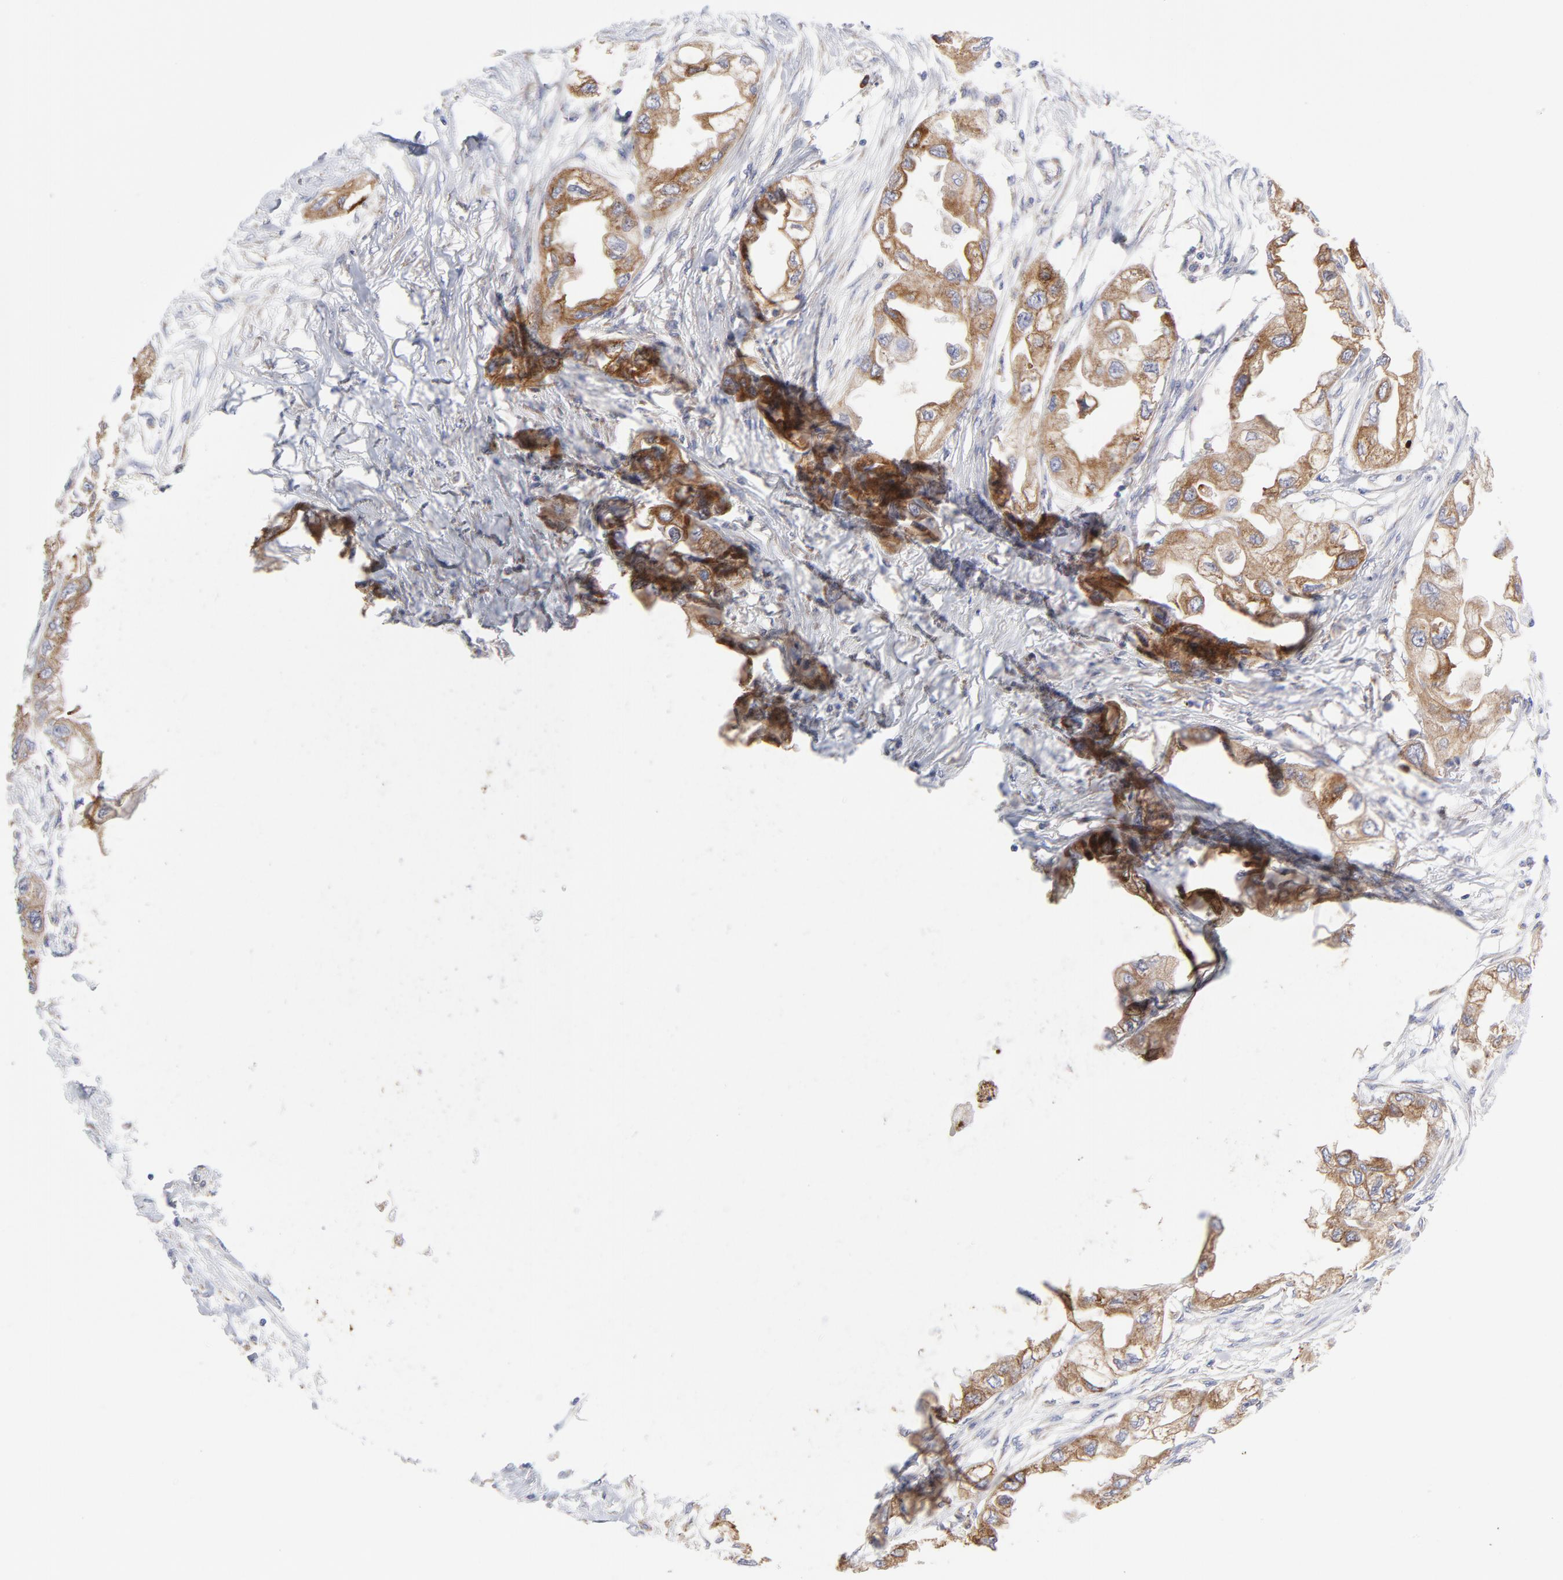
{"staining": {"intensity": "moderate", "quantity": ">75%", "location": "cytoplasmic/membranous"}, "tissue": "endometrial cancer", "cell_type": "Tumor cells", "image_type": "cancer", "snomed": [{"axis": "morphology", "description": "Adenocarcinoma, NOS"}, {"axis": "topography", "description": "Endometrium"}], "caption": "The histopathology image reveals immunohistochemical staining of endometrial adenocarcinoma. There is moderate cytoplasmic/membranous staining is identified in approximately >75% of tumor cells. (brown staining indicates protein expression, while blue staining denotes nuclei).", "gene": "RAPGEF3", "patient": {"sex": "female", "age": 67}}